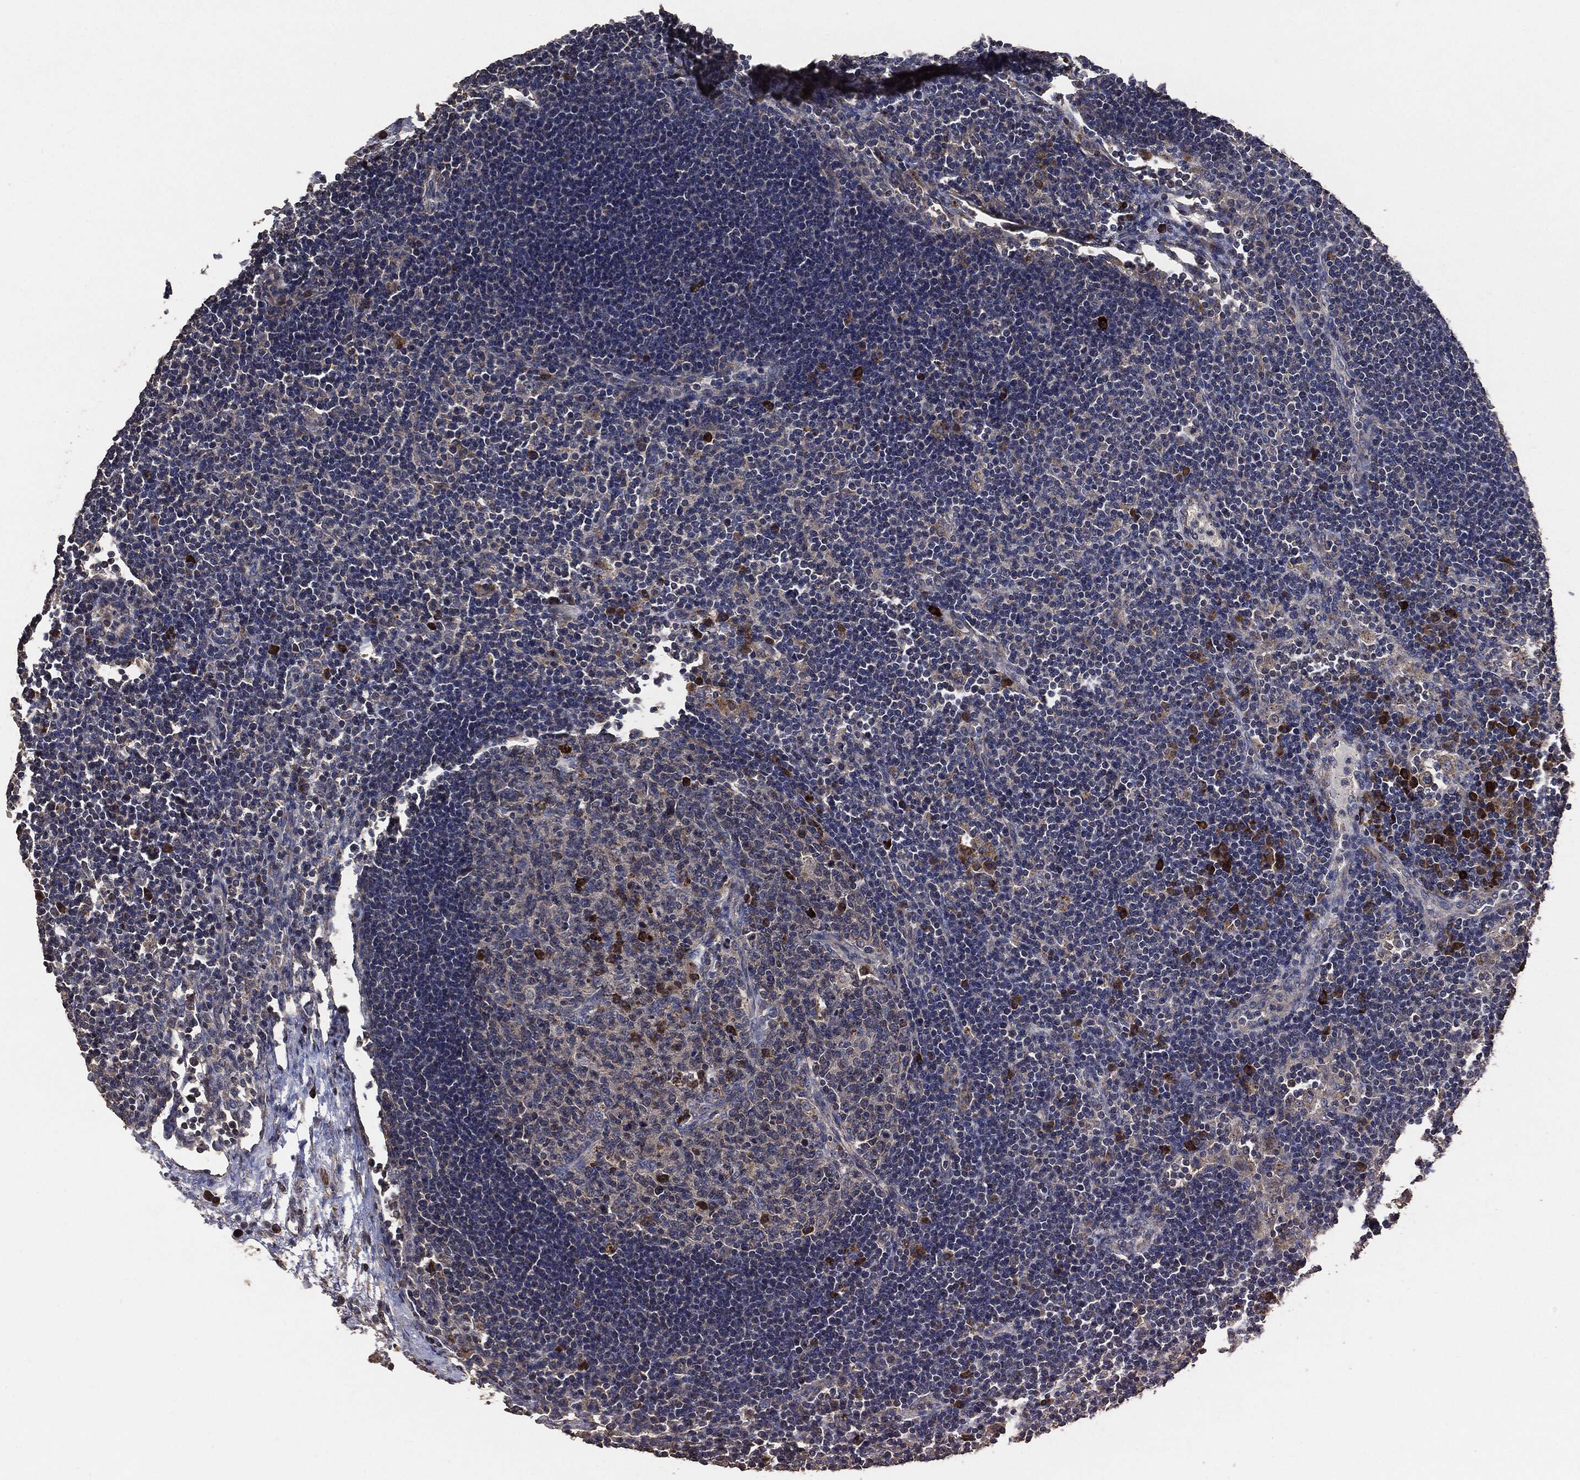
{"staining": {"intensity": "strong", "quantity": "<25%", "location": "cytoplasmic/membranous"}, "tissue": "lymph node", "cell_type": "Germinal center cells", "image_type": "normal", "snomed": [{"axis": "morphology", "description": "Normal tissue, NOS"}, {"axis": "topography", "description": "Lymph node"}], "caption": "Immunohistochemical staining of unremarkable human lymph node displays <25% levels of strong cytoplasmic/membranous protein positivity in approximately <25% of germinal center cells. (IHC, brightfield microscopy, high magnification).", "gene": "STK3", "patient": {"sex": "female", "age": 67}}